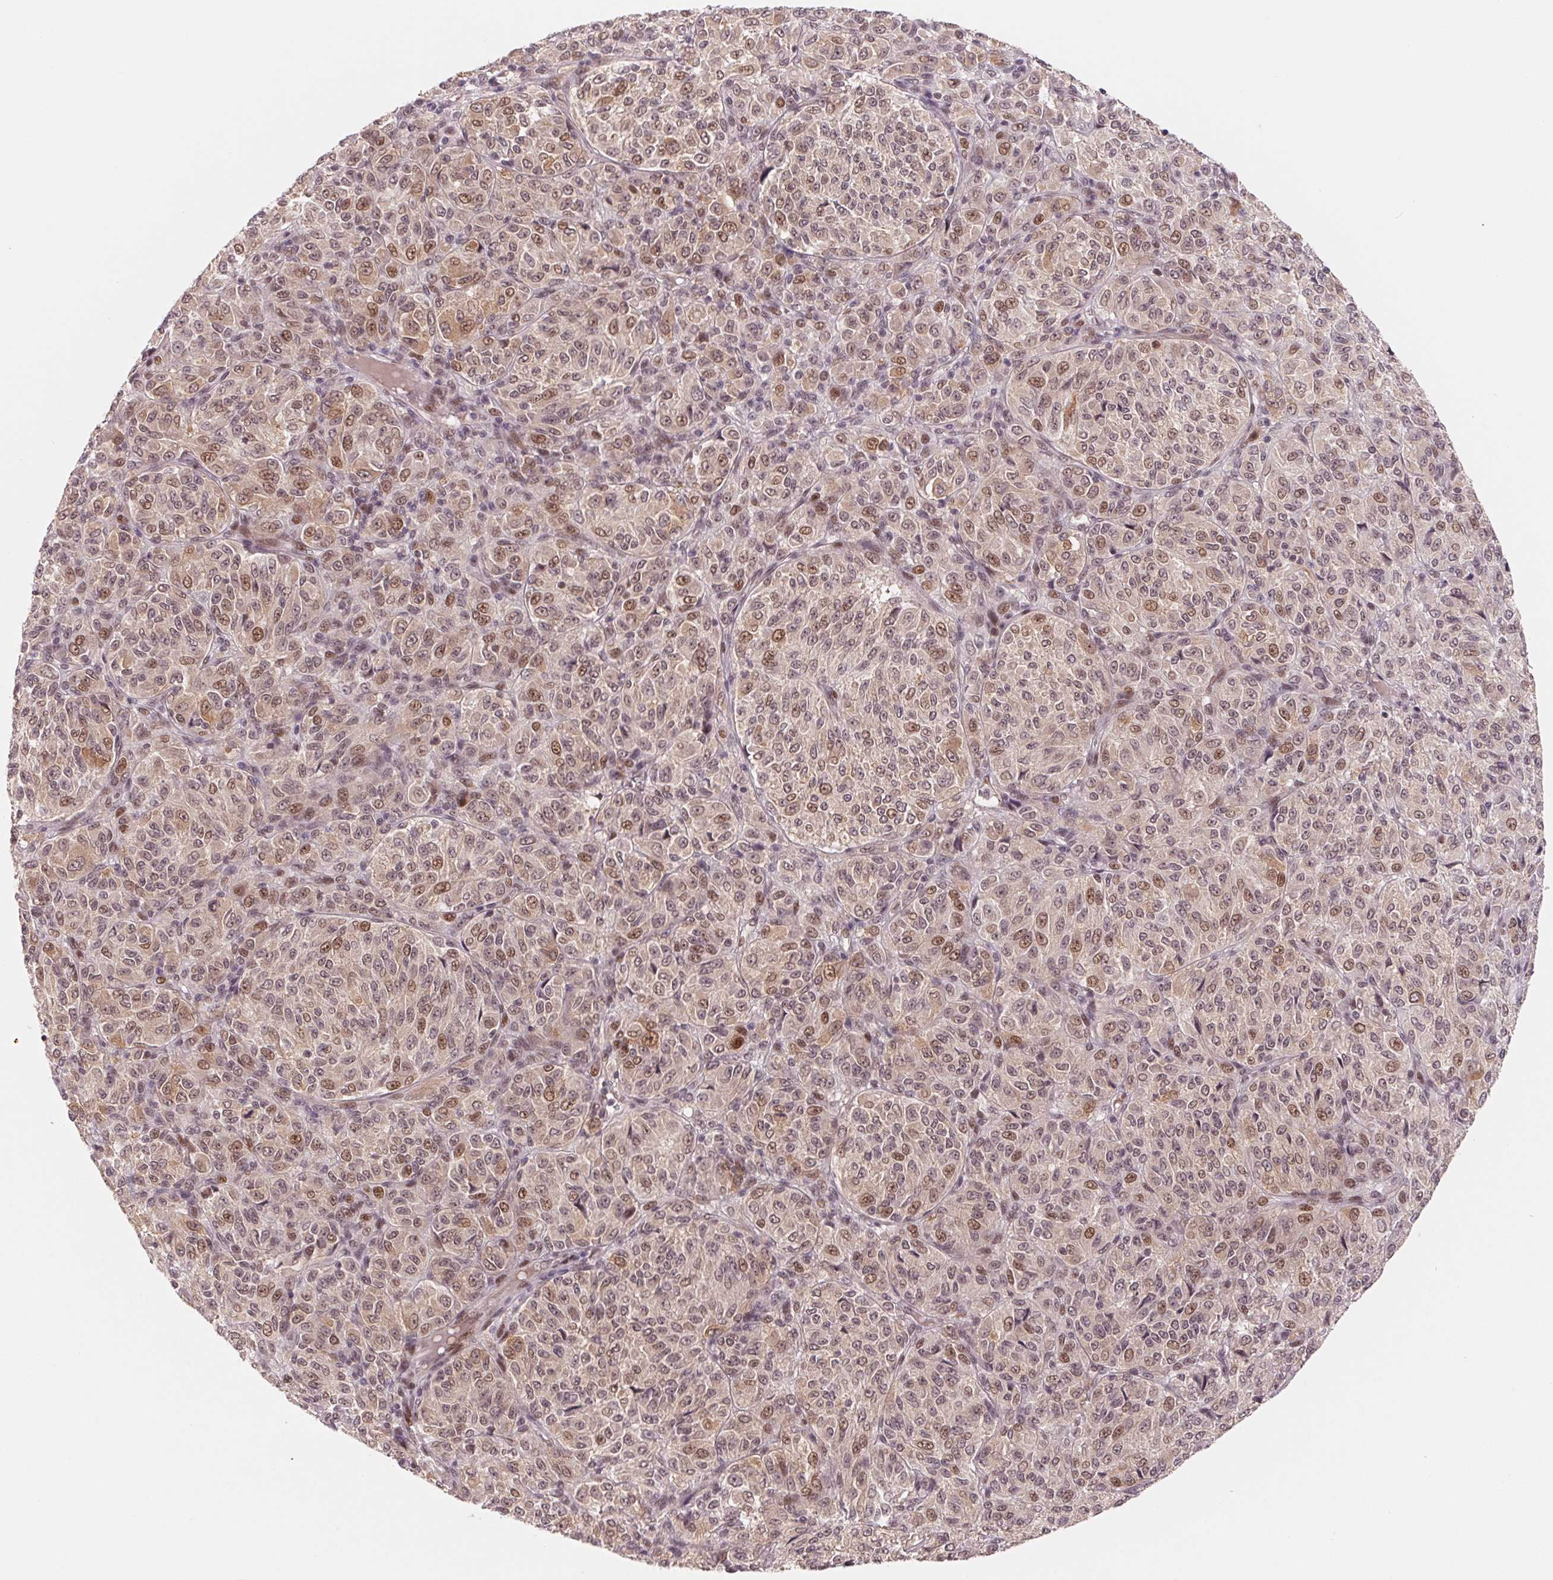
{"staining": {"intensity": "moderate", "quantity": "25%-75%", "location": "nuclear"}, "tissue": "melanoma", "cell_type": "Tumor cells", "image_type": "cancer", "snomed": [{"axis": "morphology", "description": "Malignant melanoma, Metastatic site"}, {"axis": "topography", "description": "Brain"}], "caption": "Protein expression analysis of human malignant melanoma (metastatic site) reveals moderate nuclear staining in about 25%-75% of tumor cells.", "gene": "DNAJB6", "patient": {"sex": "female", "age": 56}}